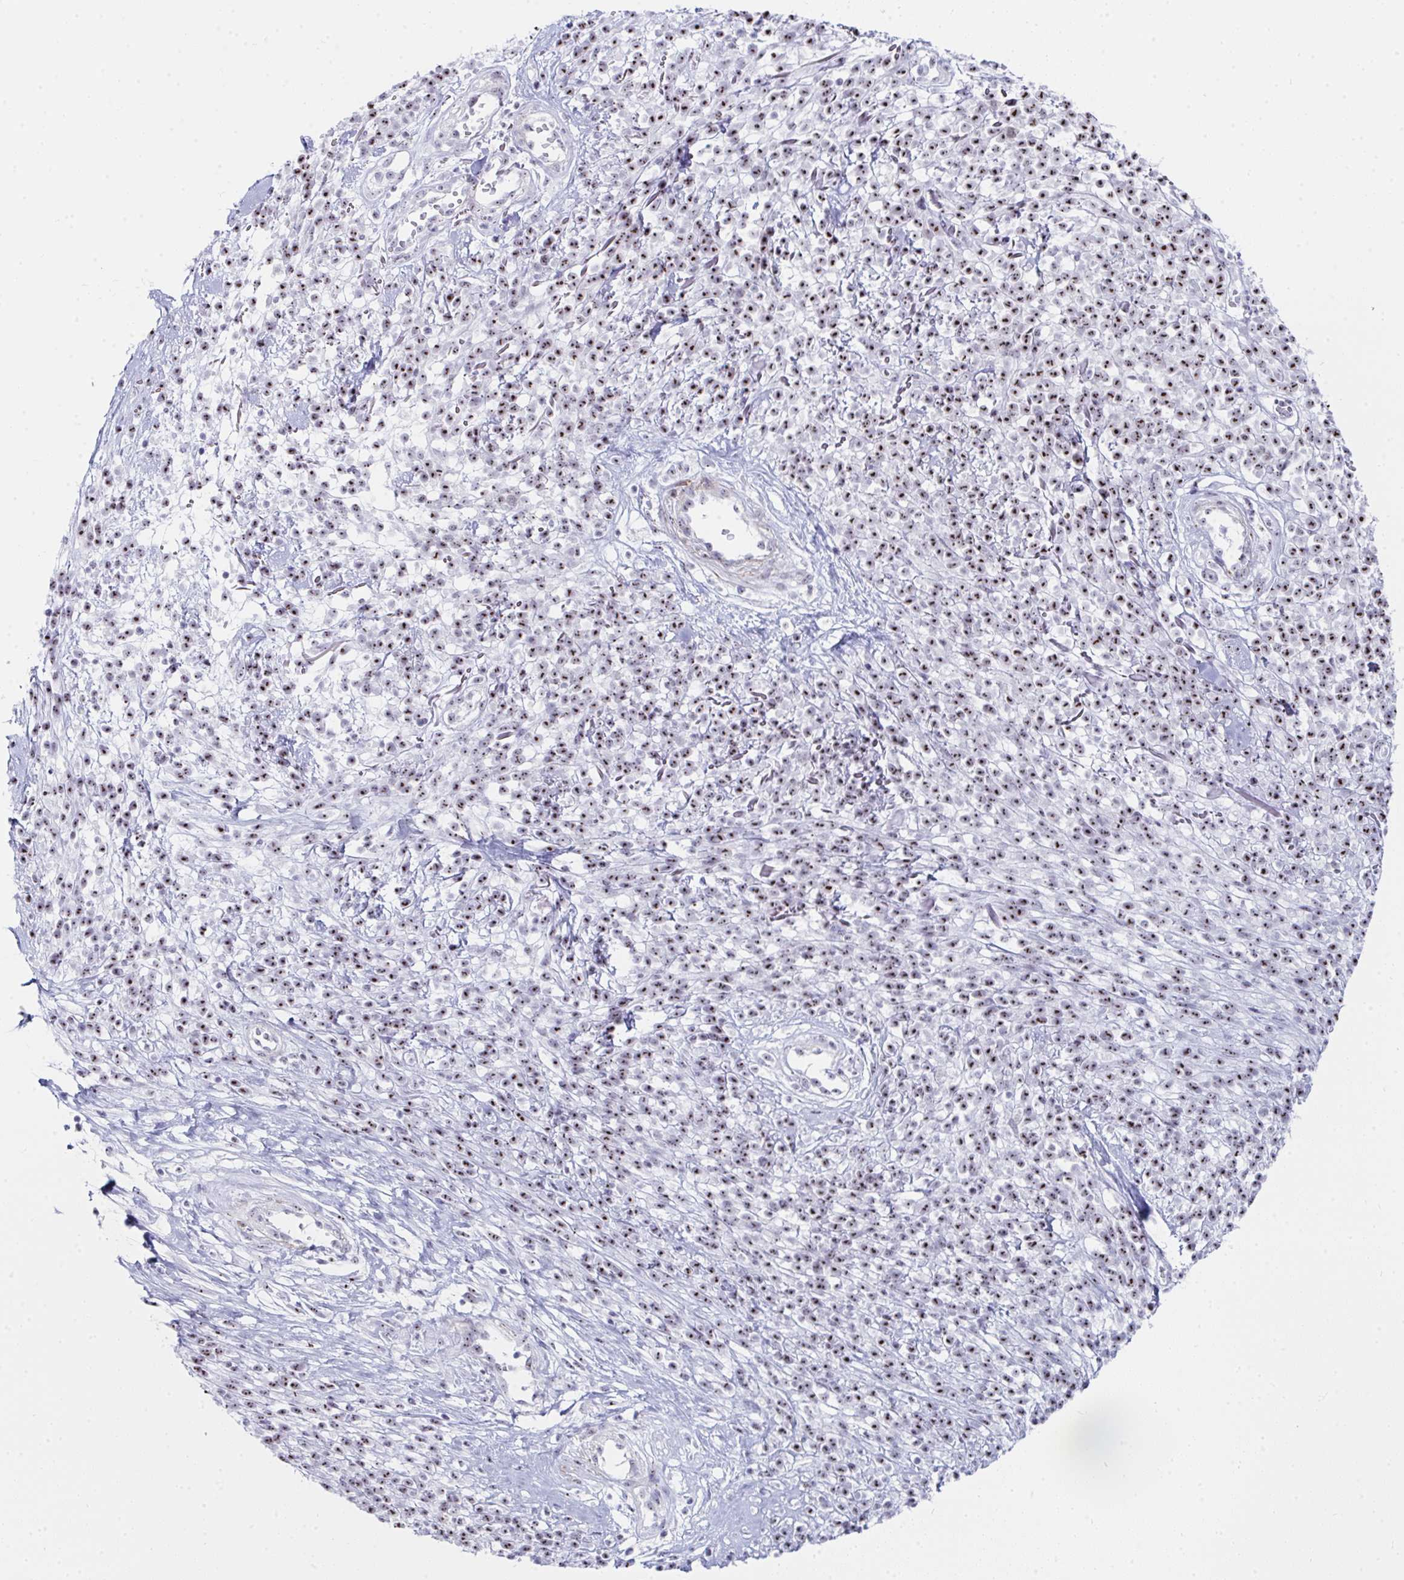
{"staining": {"intensity": "moderate", "quantity": ">75%", "location": "nuclear"}, "tissue": "melanoma", "cell_type": "Tumor cells", "image_type": "cancer", "snomed": [{"axis": "morphology", "description": "Malignant melanoma, NOS"}, {"axis": "topography", "description": "Skin"}, {"axis": "topography", "description": "Skin of trunk"}], "caption": "Brown immunohistochemical staining in malignant melanoma shows moderate nuclear positivity in about >75% of tumor cells.", "gene": "NOP10", "patient": {"sex": "male", "age": 74}}